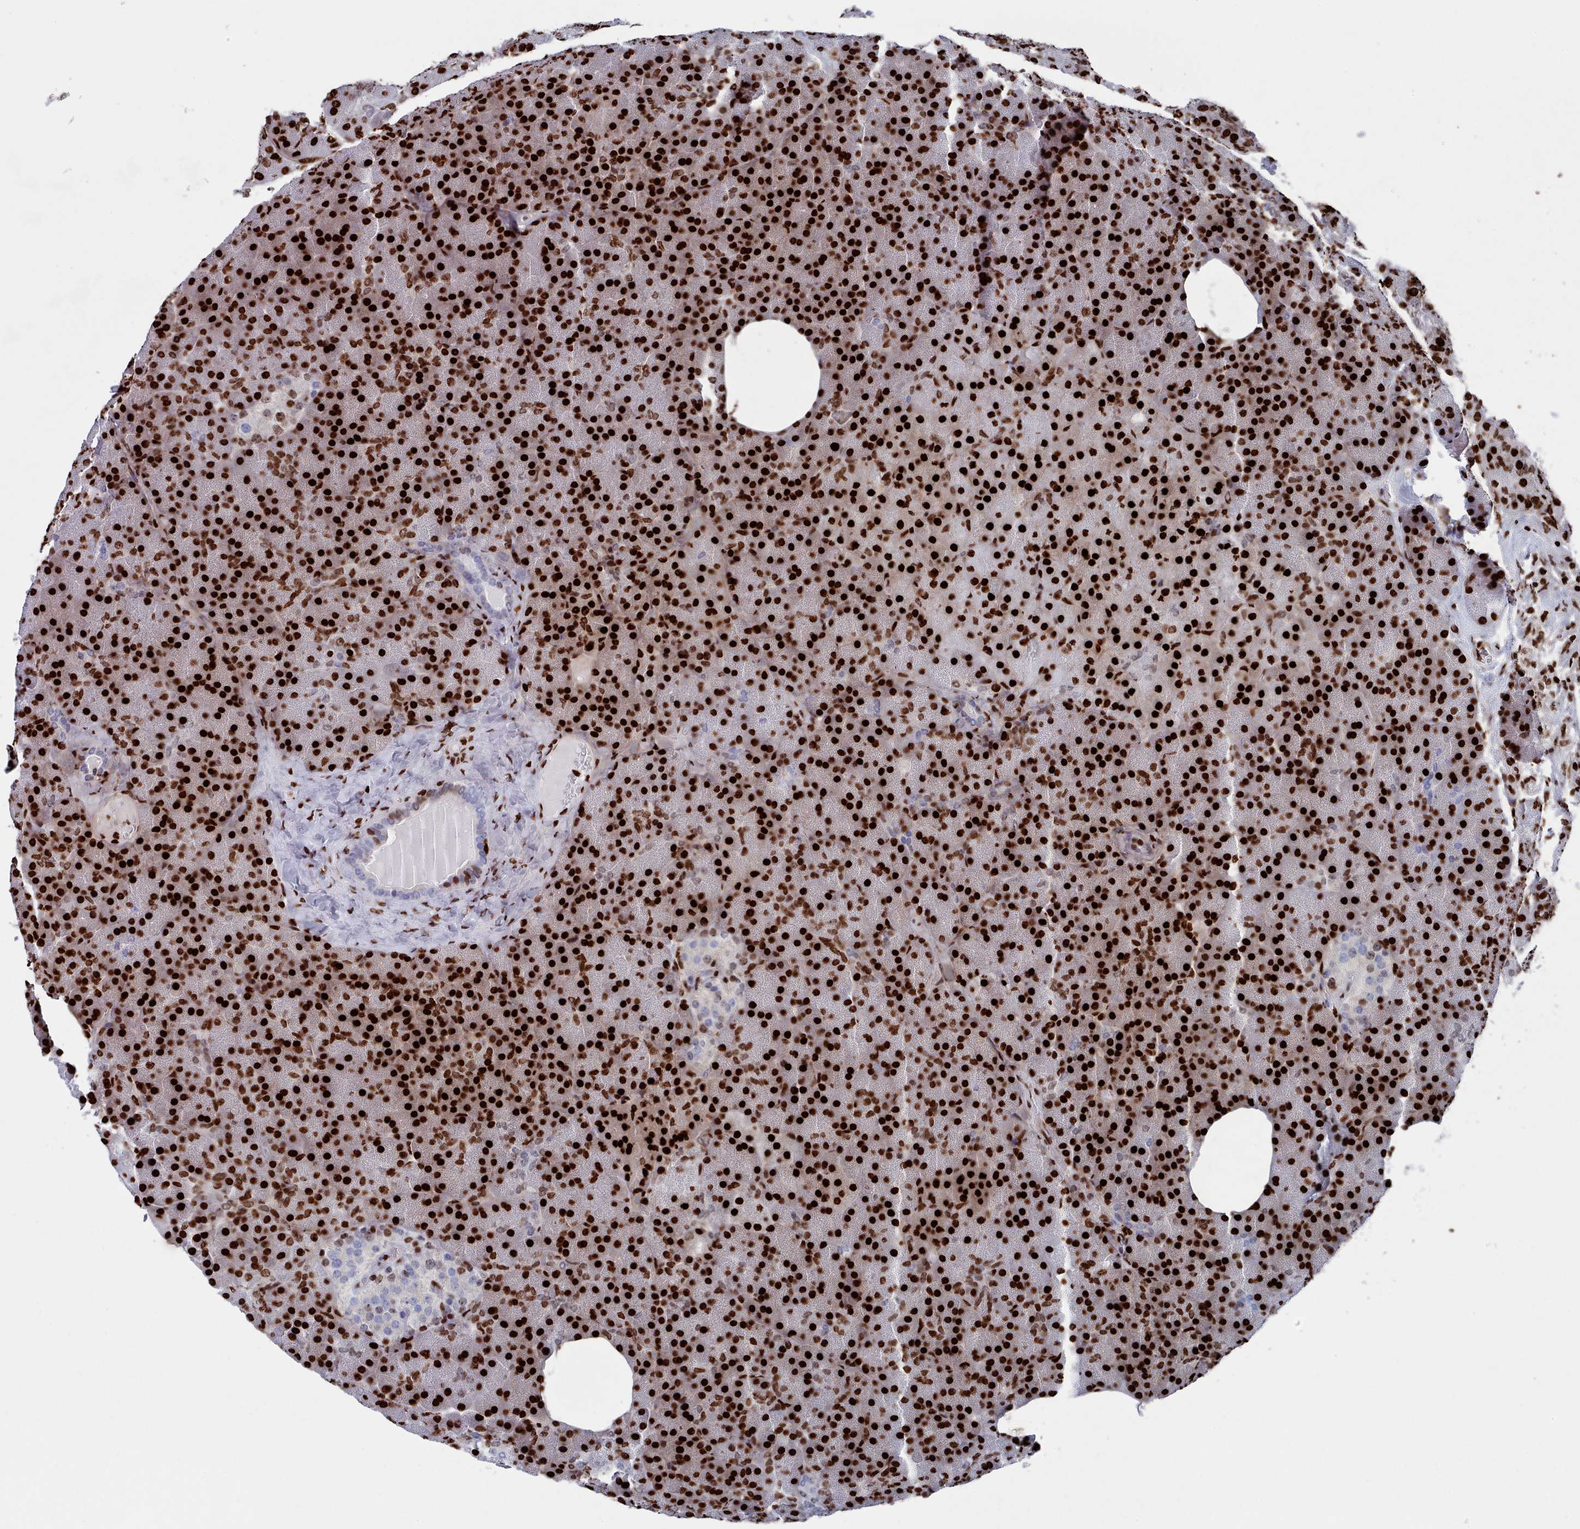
{"staining": {"intensity": "strong", "quantity": ">75%", "location": "nuclear"}, "tissue": "pancreas", "cell_type": "Exocrine glandular cells", "image_type": "normal", "snomed": [{"axis": "morphology", "description": "Normal tissue, NOS"}, {"axis": "morphology", "description": "Carcinoid, malignant, NOS"}, {"axis": "topography", "description": "Pancreas"}], "caption": "Immunohistochemical staining of benign human pancreas exhibits strong nuclear protein expression in approximately >75% of exocrine glandular cells.", "gene": "PCDHB11", "patient": {"sex": "female", "age": 35}}